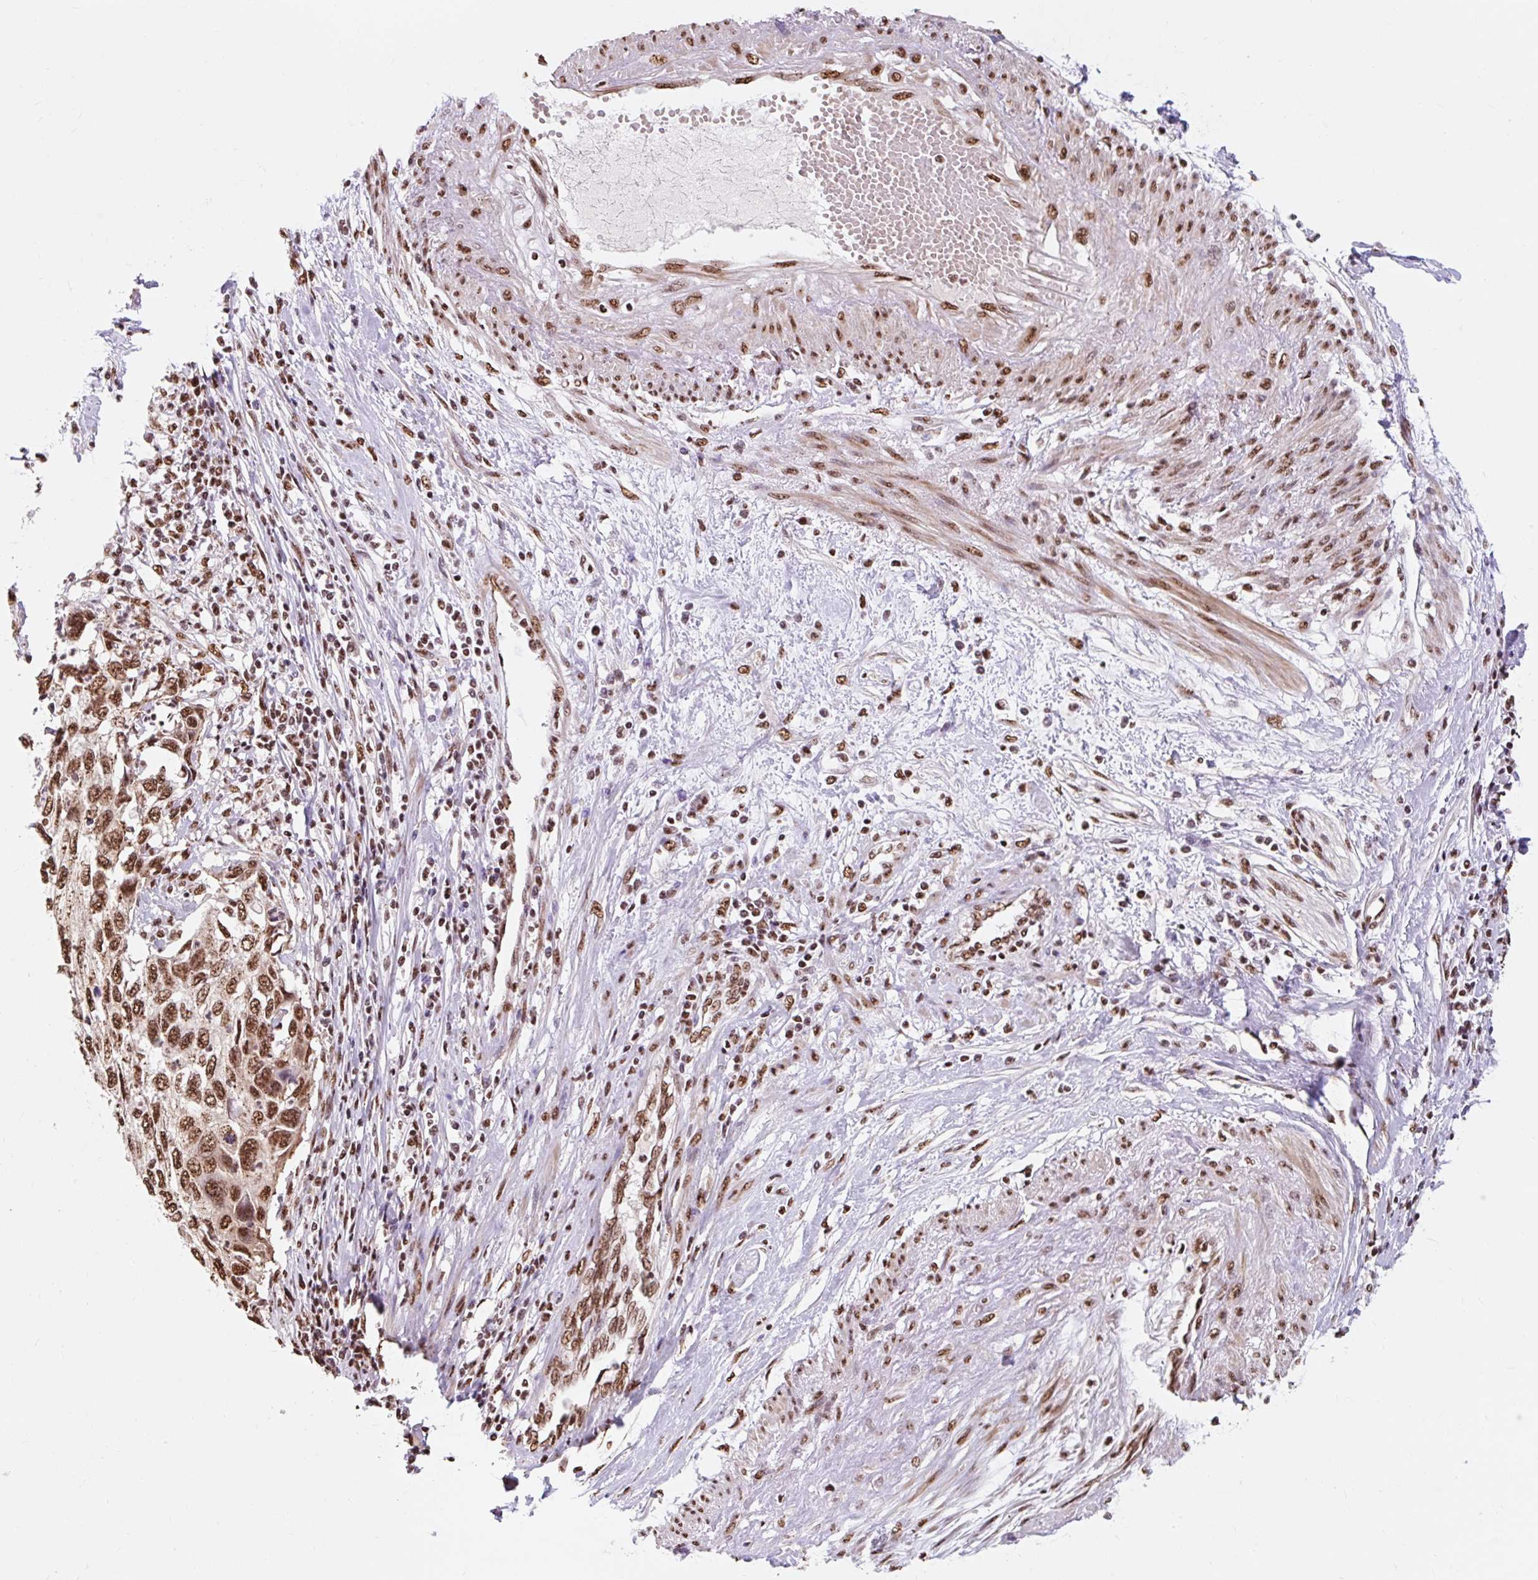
{"staining": {"intensity": "strong", "quantity": ">75%", "location": "nuclear"}, "tissue": "cervical cancer", "cell_type": "Tumor cells", "image_type": "cancer", "snomed": [{"axis": "morphology", "description": "Squamous cell carcinoma, NOS"}, {"axis": "topography", "description": "Cervix"}], "caption": "Protein analysis of cervical cancer (squamous cell carcinoma) tissue reveals strong nuclear positivity in about >75% of tumor cells.", "gene": "BICRA", "patient": {"sex": "female", "age": 70}}